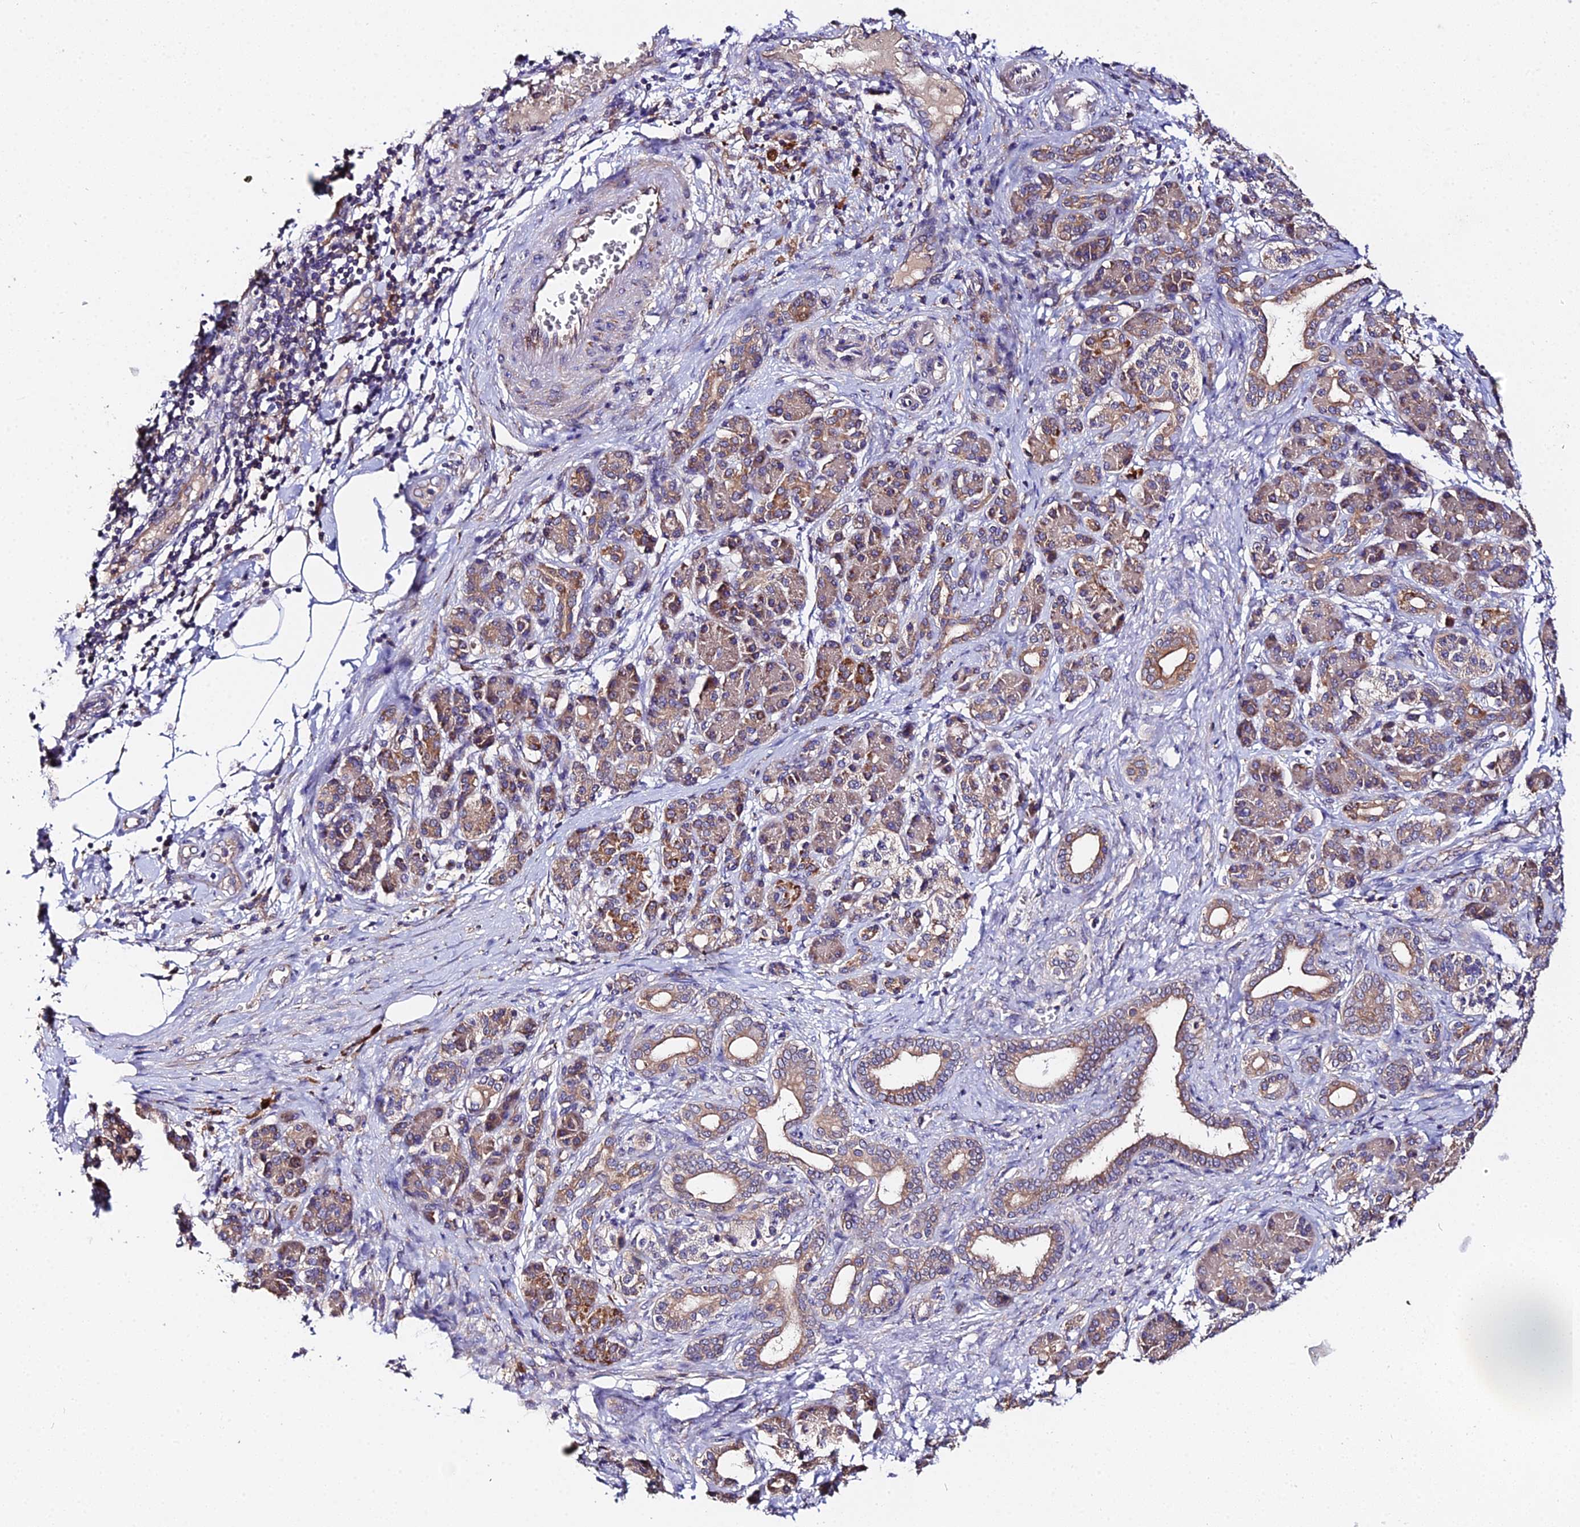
{"staining": {"intensity": "weak", "quantity": ">75%", "location": "cytoplasmic/membranous"}, "tissue": "pancreatic cancer", "cell_type": "Tumor cells", "image_type": "cancer", "snomed": [{"axis": "morphology", "description": "Adenocarcinoma, NOS"}, {"axis": "topography", "description": "Pancreas"}], "caption": "Immunohistochemistry (IHC) of pancreatic cancer displays low levels of weak cytoplasmic/membranous expression in about >75% of tumor cells. (brown staining indicates protein expression, while blue staining denotes nuclei).", "gene": "ZBED8", "patient": {"sex": "female", "age": 55}}